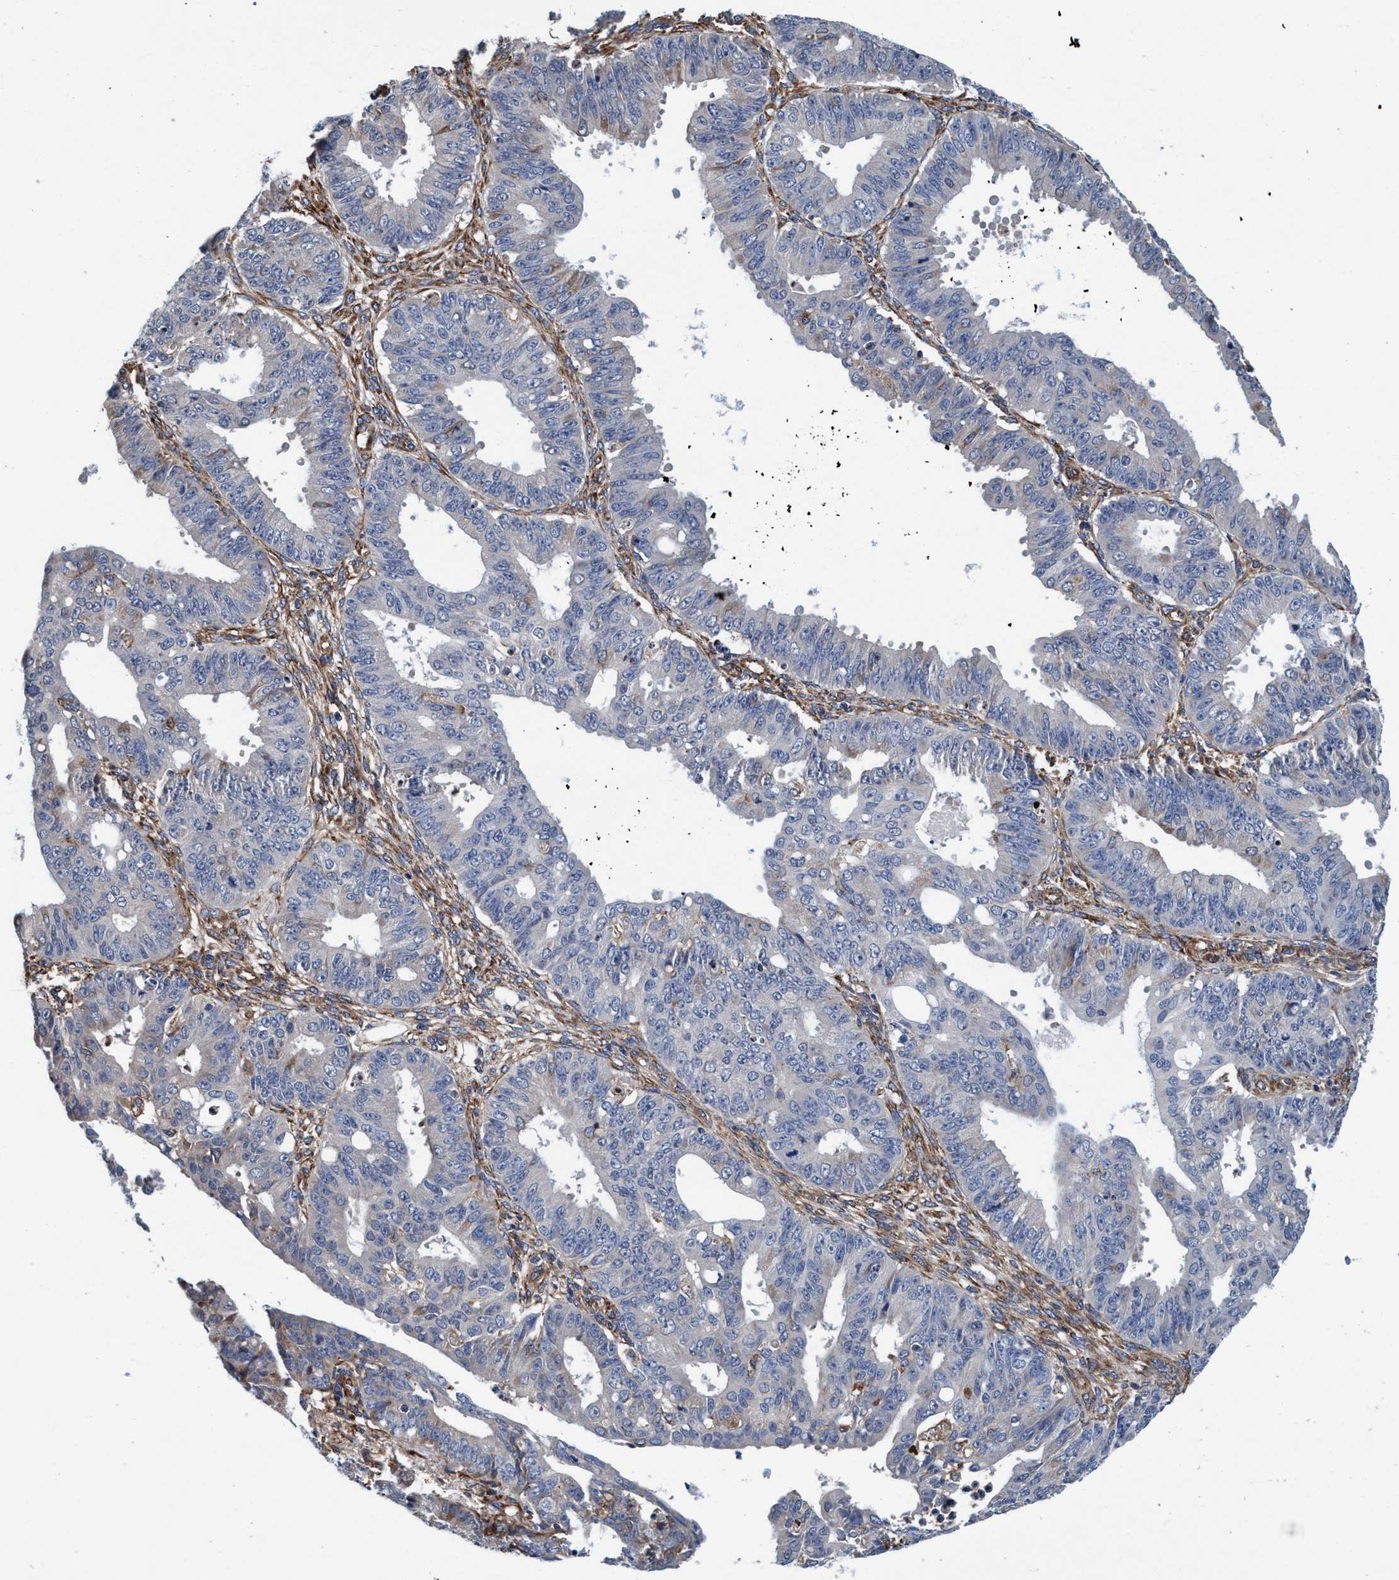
{"staining": {"intensity": "negative", "quantity": "none", "location": "none"}, "tissue": "ovarian cancer", "cell_type": "Tumor cells", "image_type": "cancer", "snomed": [{"axis": "morphology", "description": "Carcinoma, endometroid"}, {"axis": "topography", "description": "Ovary"}], "caption": "This image is of endometroid carcinoma (ovarian) stained with IHC to label a protein in brown with the nuclei are counter-stained blue. There is no positivity in tumor cells.", "gene": "ENDOG", "patient": {"sex": "female", "age": 42}}